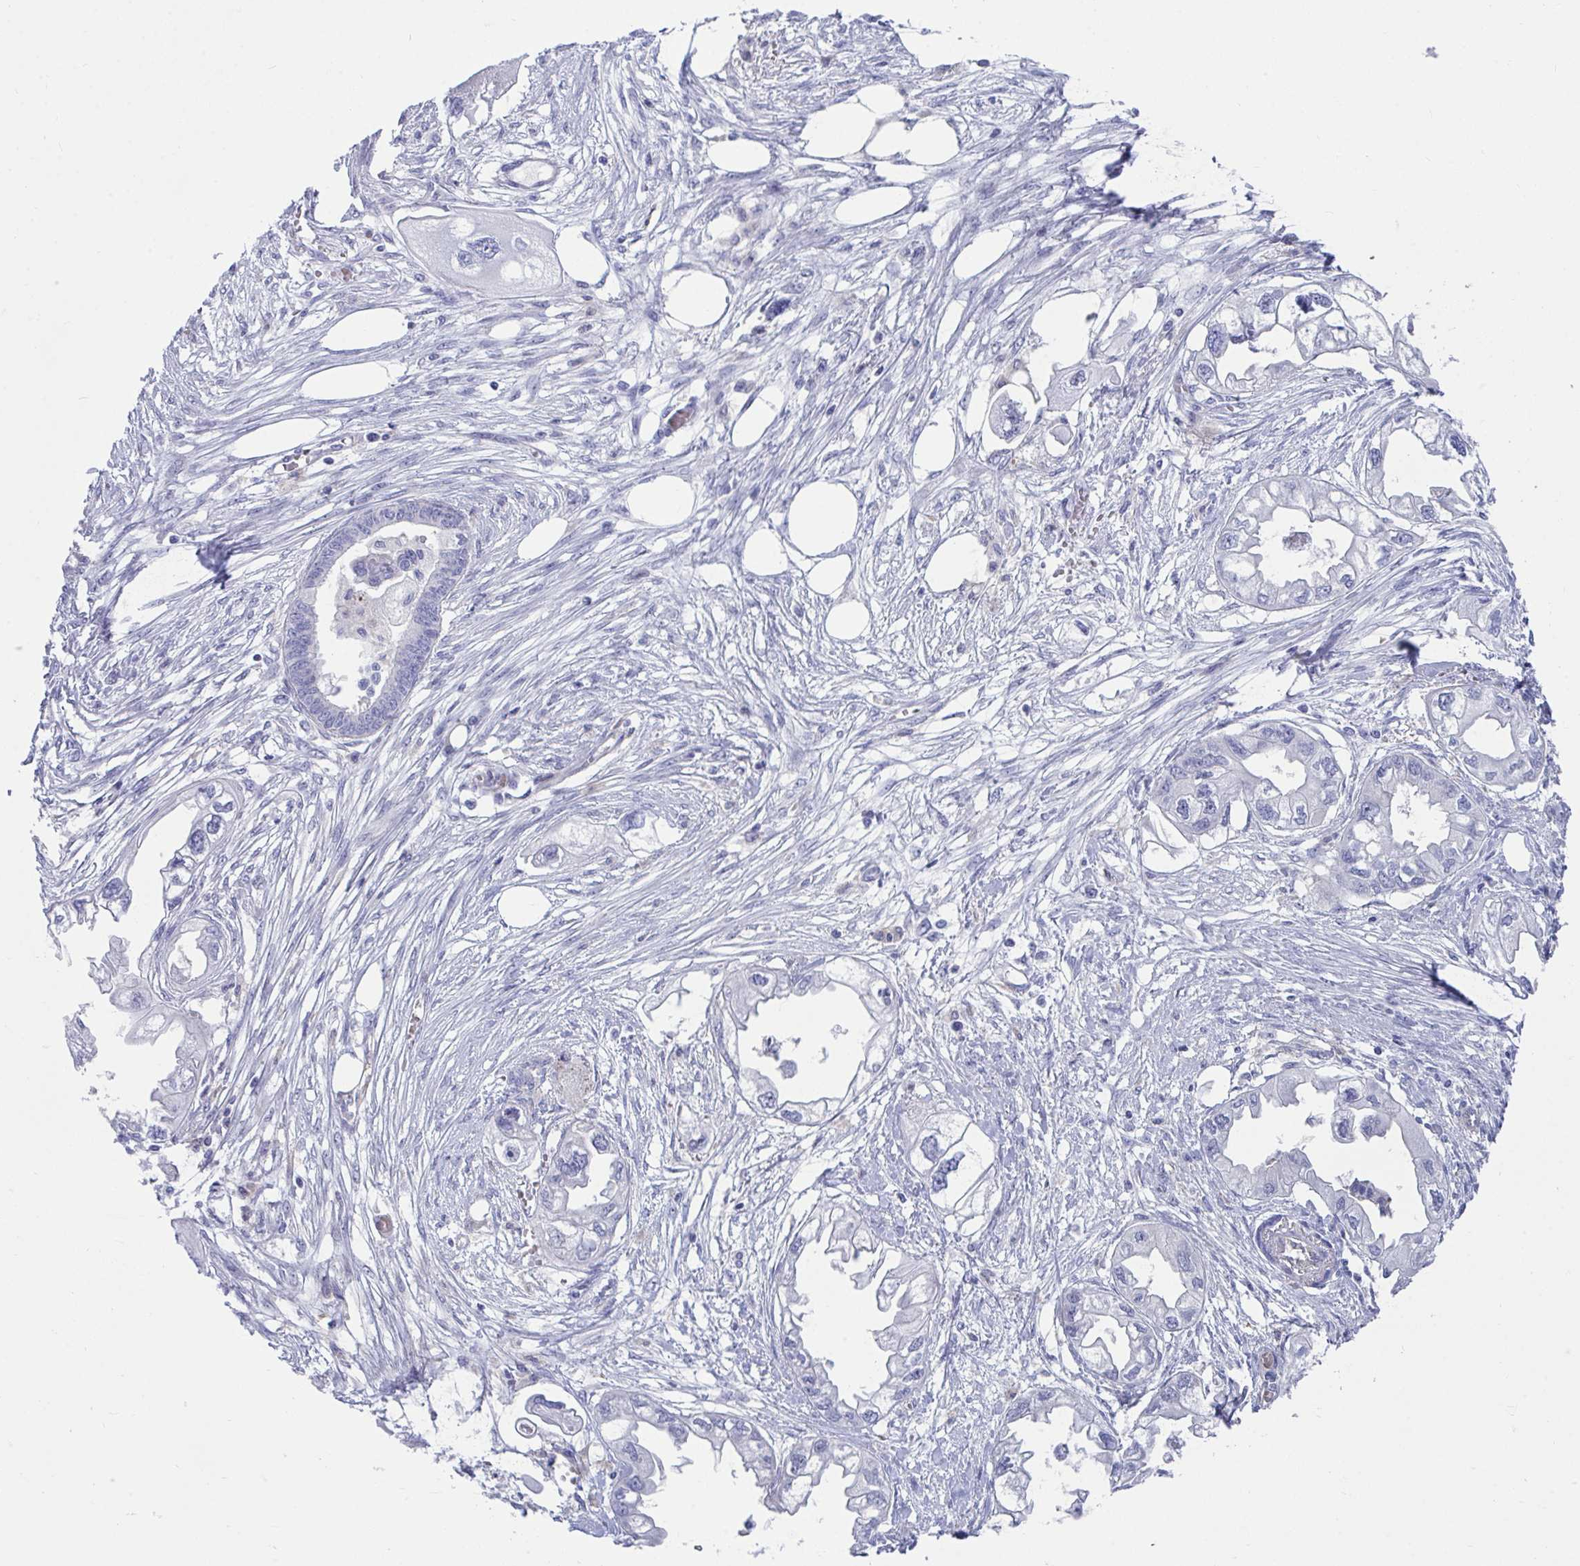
{"staining": {"intensity": "negative", "quantity": "none", "location": "none"}, "tissue": "endometrial cancer", "cell_type": "Tumor cells", "image_type": "cancer", "snomed": [{"axis": "morphology", "description": "Adenocarcinoma, NOS"}, {"axis": "morphology", "description": "Adenocarcinoma, metastatic, NOS"}, {"axis": "topography", "description": "Adipose tissue"}, {"axis": "topography", "description": "Endometrium"}], "caption": "This micrograph is of endometrial cancer stained with immunohistochemistry (IHC) to label a protein in brown with the nuclei are counter-stained blue. There is no expression in tumor cells.", "gene": "CENPQ", "patient": {"sex": "female", "age": 67}}